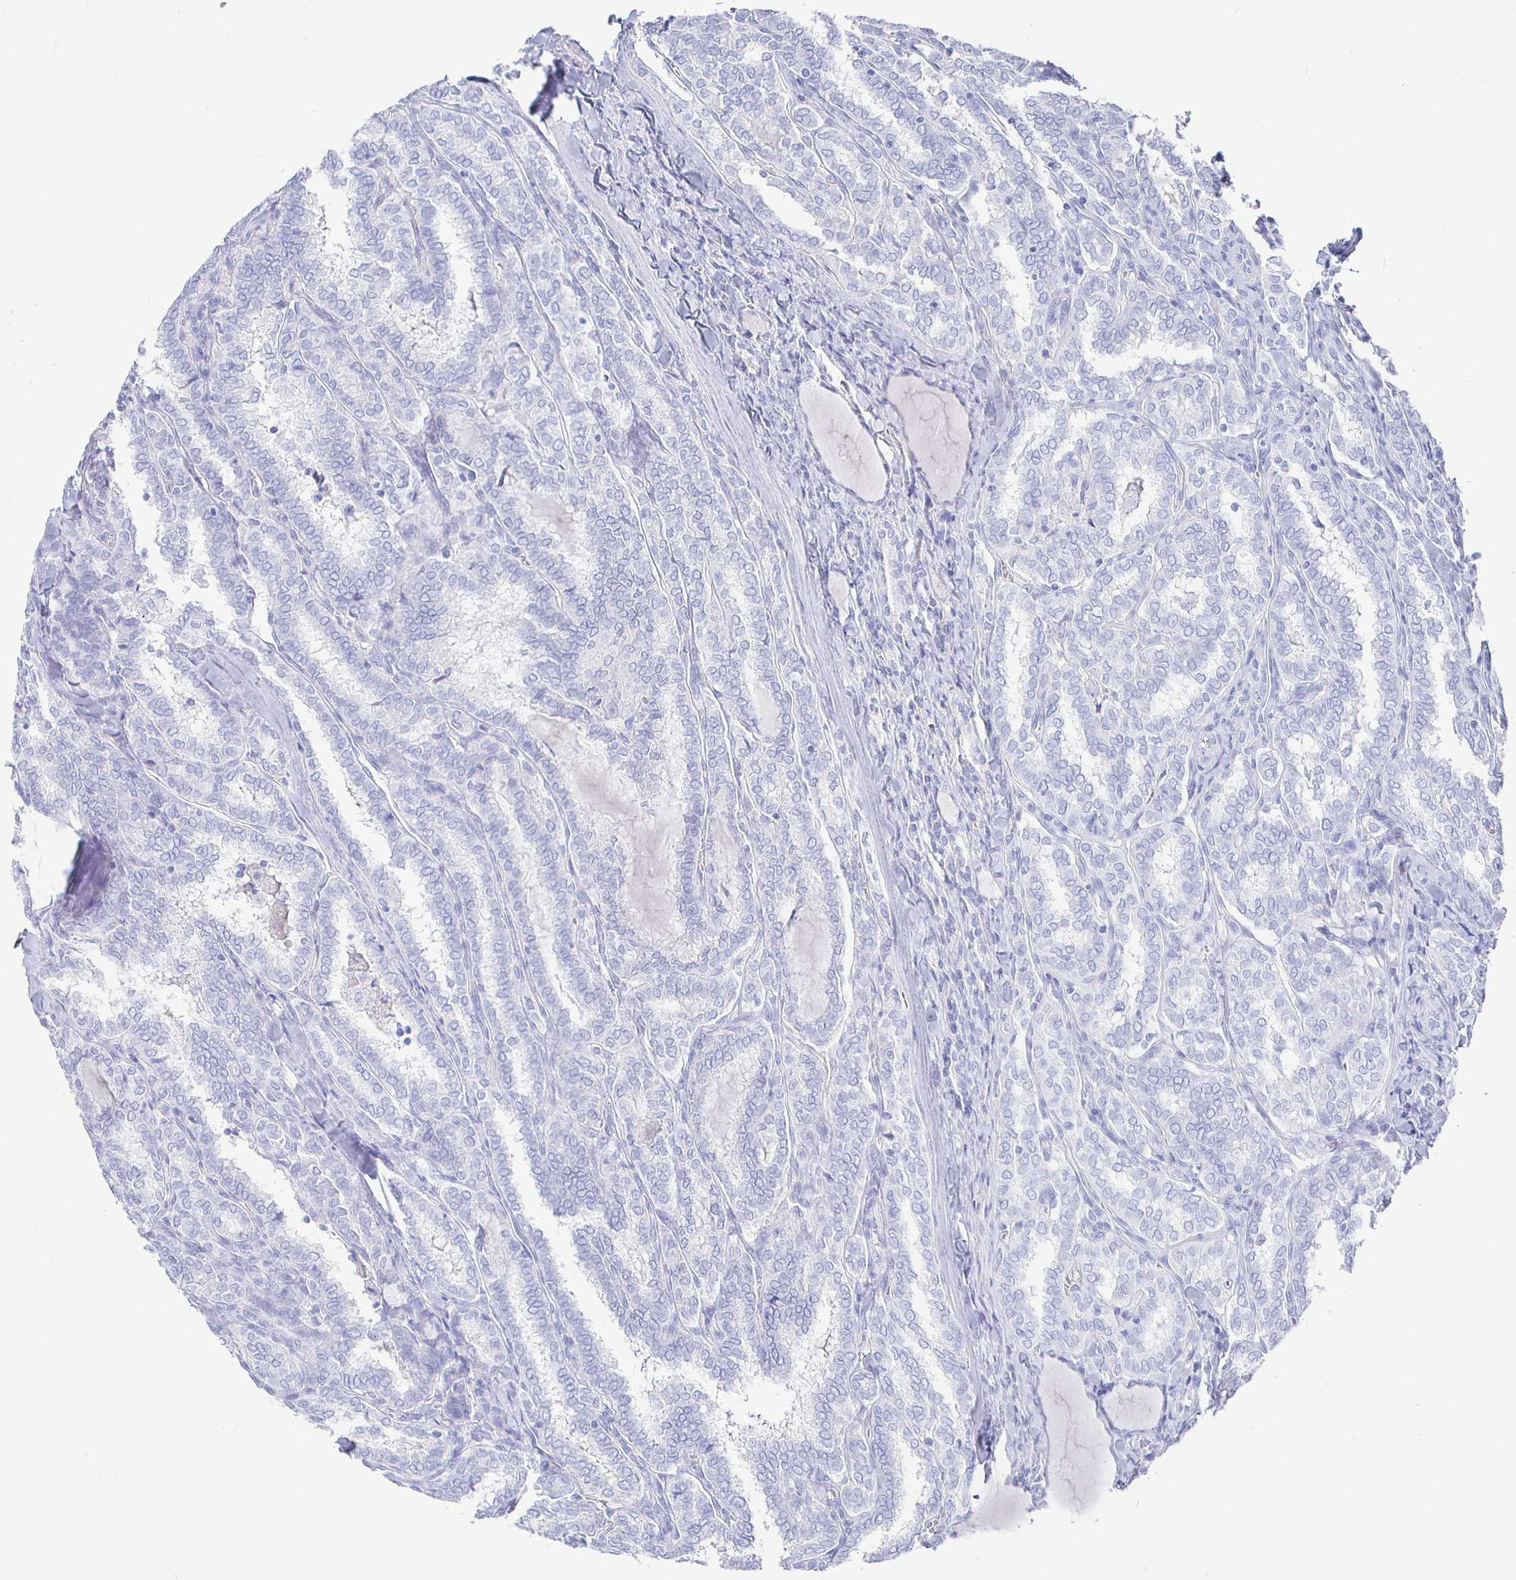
{"staining": {"intensity": "negative", "quantity": "none", "location": "none"}, "tissue": "thyroid cancer", "cell_type": "Tumor cells", "image_type": "cancer", "snomed": [{"axis": "morphology", "description": "Papillary adenocarcinoma, NOS"}, {"axis": "topography", "description": "Thyroid gland"}], "caption": "Immunohistochemistry (IHC) of human papillary adenocarcinoma (thyroid) demonstrates no staining in tumor cells.", "gene": "CLCA1", "patient": {"sex": "female", "age": 30}}